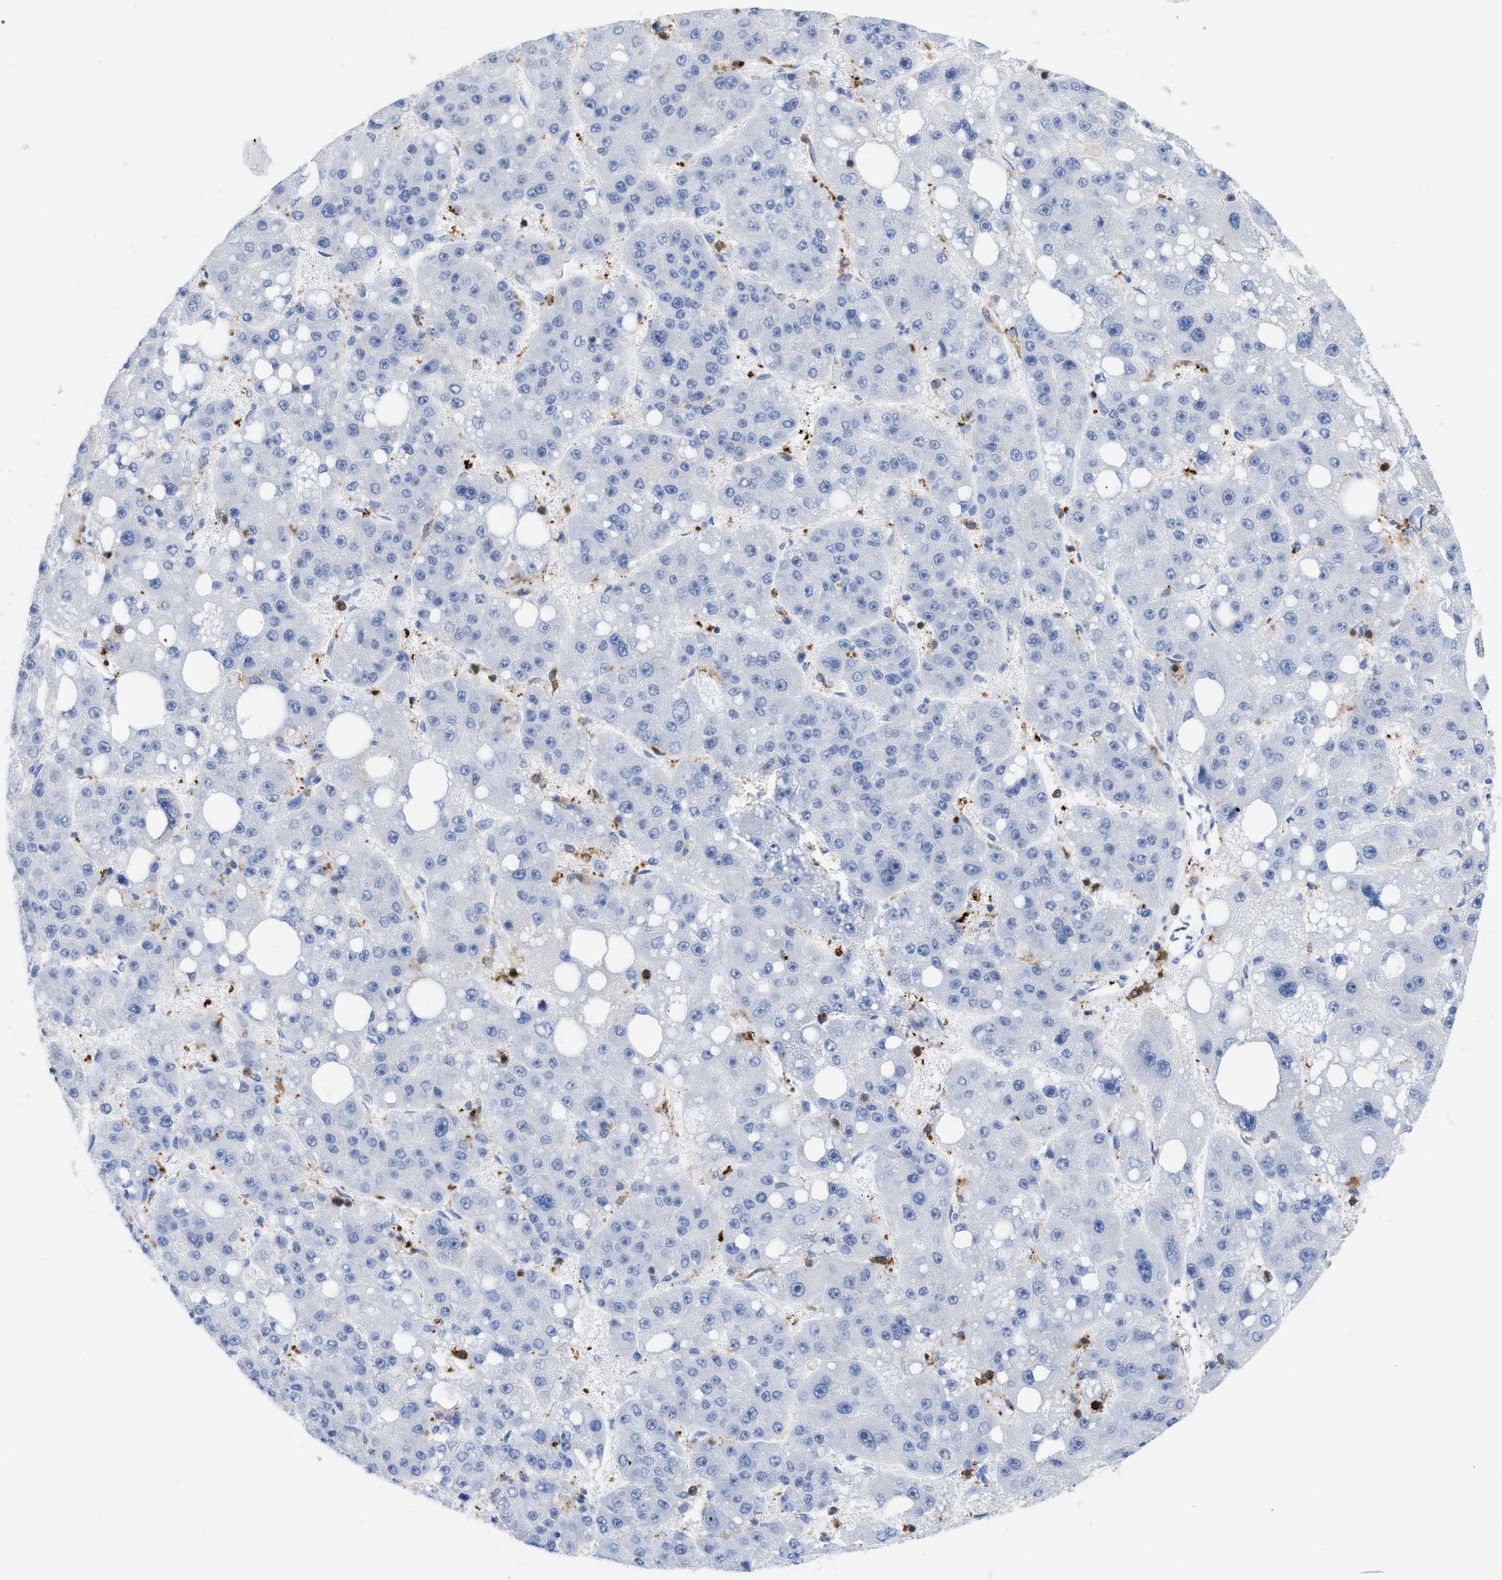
{"staining": {"intensity": "negative", "quantity": "none", "location": "none"}, "tissue": "liver cancer", "cell_type": "Tumor cells", "image_type": "cancer", "snomed": [{"axis": "morphology", "description": "Carcinoma, Hepatocellular, NOS"}, {"axis": "topography", "description": "Liver"}], "caption": "Human liver cancer (hepatocellular carcinoma) stained for a protein using immunohistochemistry (IHC) displays no positivity in tumor cells.", "gene": "LCP1", "patient": {"sex": "female", "age": 61}}